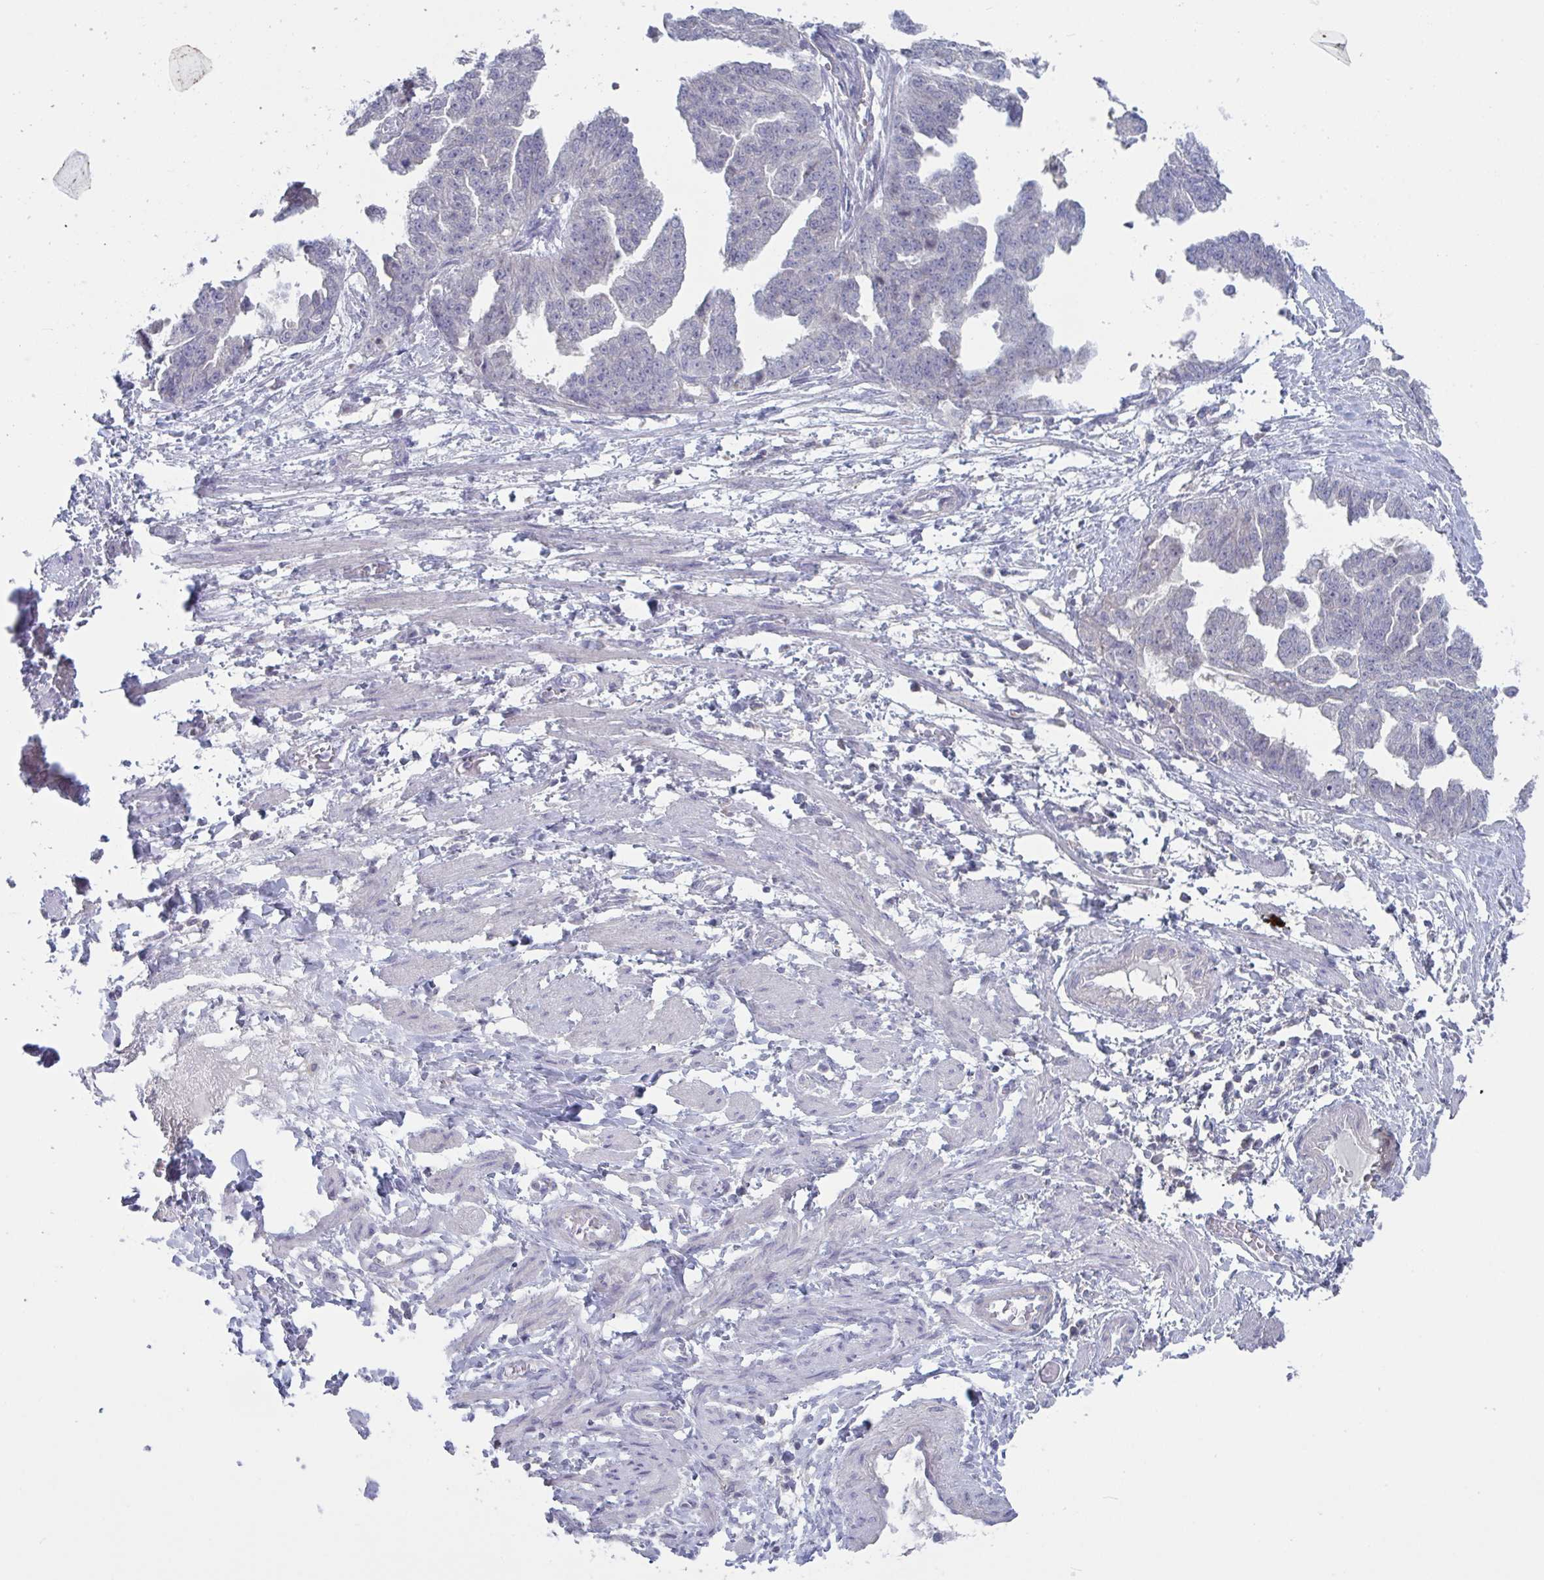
{"staining": {"intensity": "negative", "quantity": "none", "location": "none"}, "tissue": "ovarian cancer", "cell_type": "Tumor cells", "image_type": "cancer", "snomed": [{"axis": "morphology", "description": "Cystadenocarcinoma, serous, NOS"}, {"axis": "topography", "description": "Ovary"}], "caption": "IHC of ovarian serous cystadenocarcinoma demonstrates no positivity in tumor cells.", "gene": "STK26", "patient": {"sex": "female", "age": 58}}